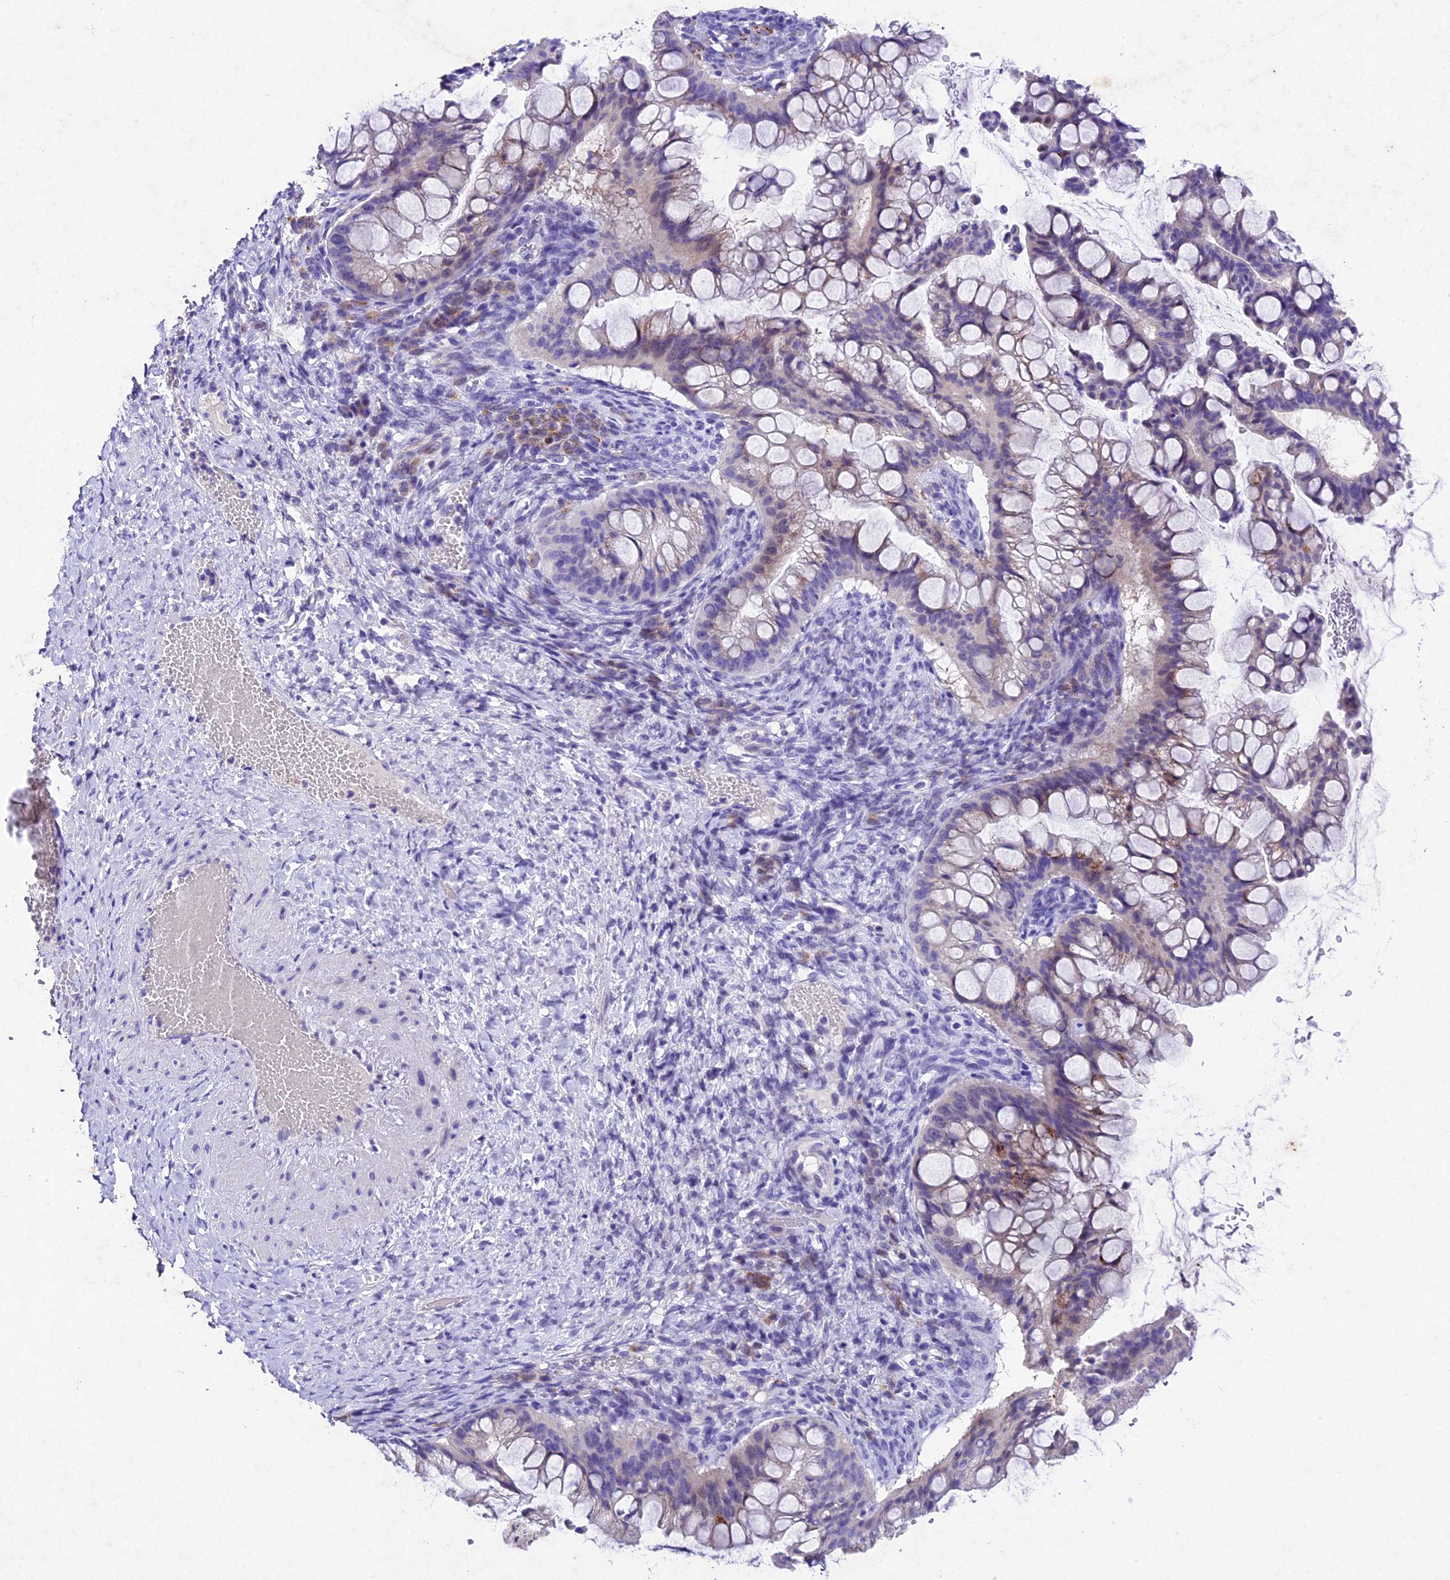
{"staining": {"intensity": "moderate", "quantity": "<25%", "location": "cytoplasmic/membranous"}, "tissue": "ovarian cancer", "cell_type": "Tumor cells", "image_type": "cancer", "snomed": [{"axis": "morphology", "description": "Cystadenocarcinoma, mucinous, NOS"}, {"axis": "topography", "description": "Ovary"}], "caption": "Immunohistochemistry (IHC) image of human ovarian cancer (mucinous cystadenocarcinoma) stained for a protein (brown), which shows low levels of moderate cytoplasmic/membranous staining in about <25% of tumor cells.", "gene": "IFT140", "patient": {"sex": "female", "age": 73}}